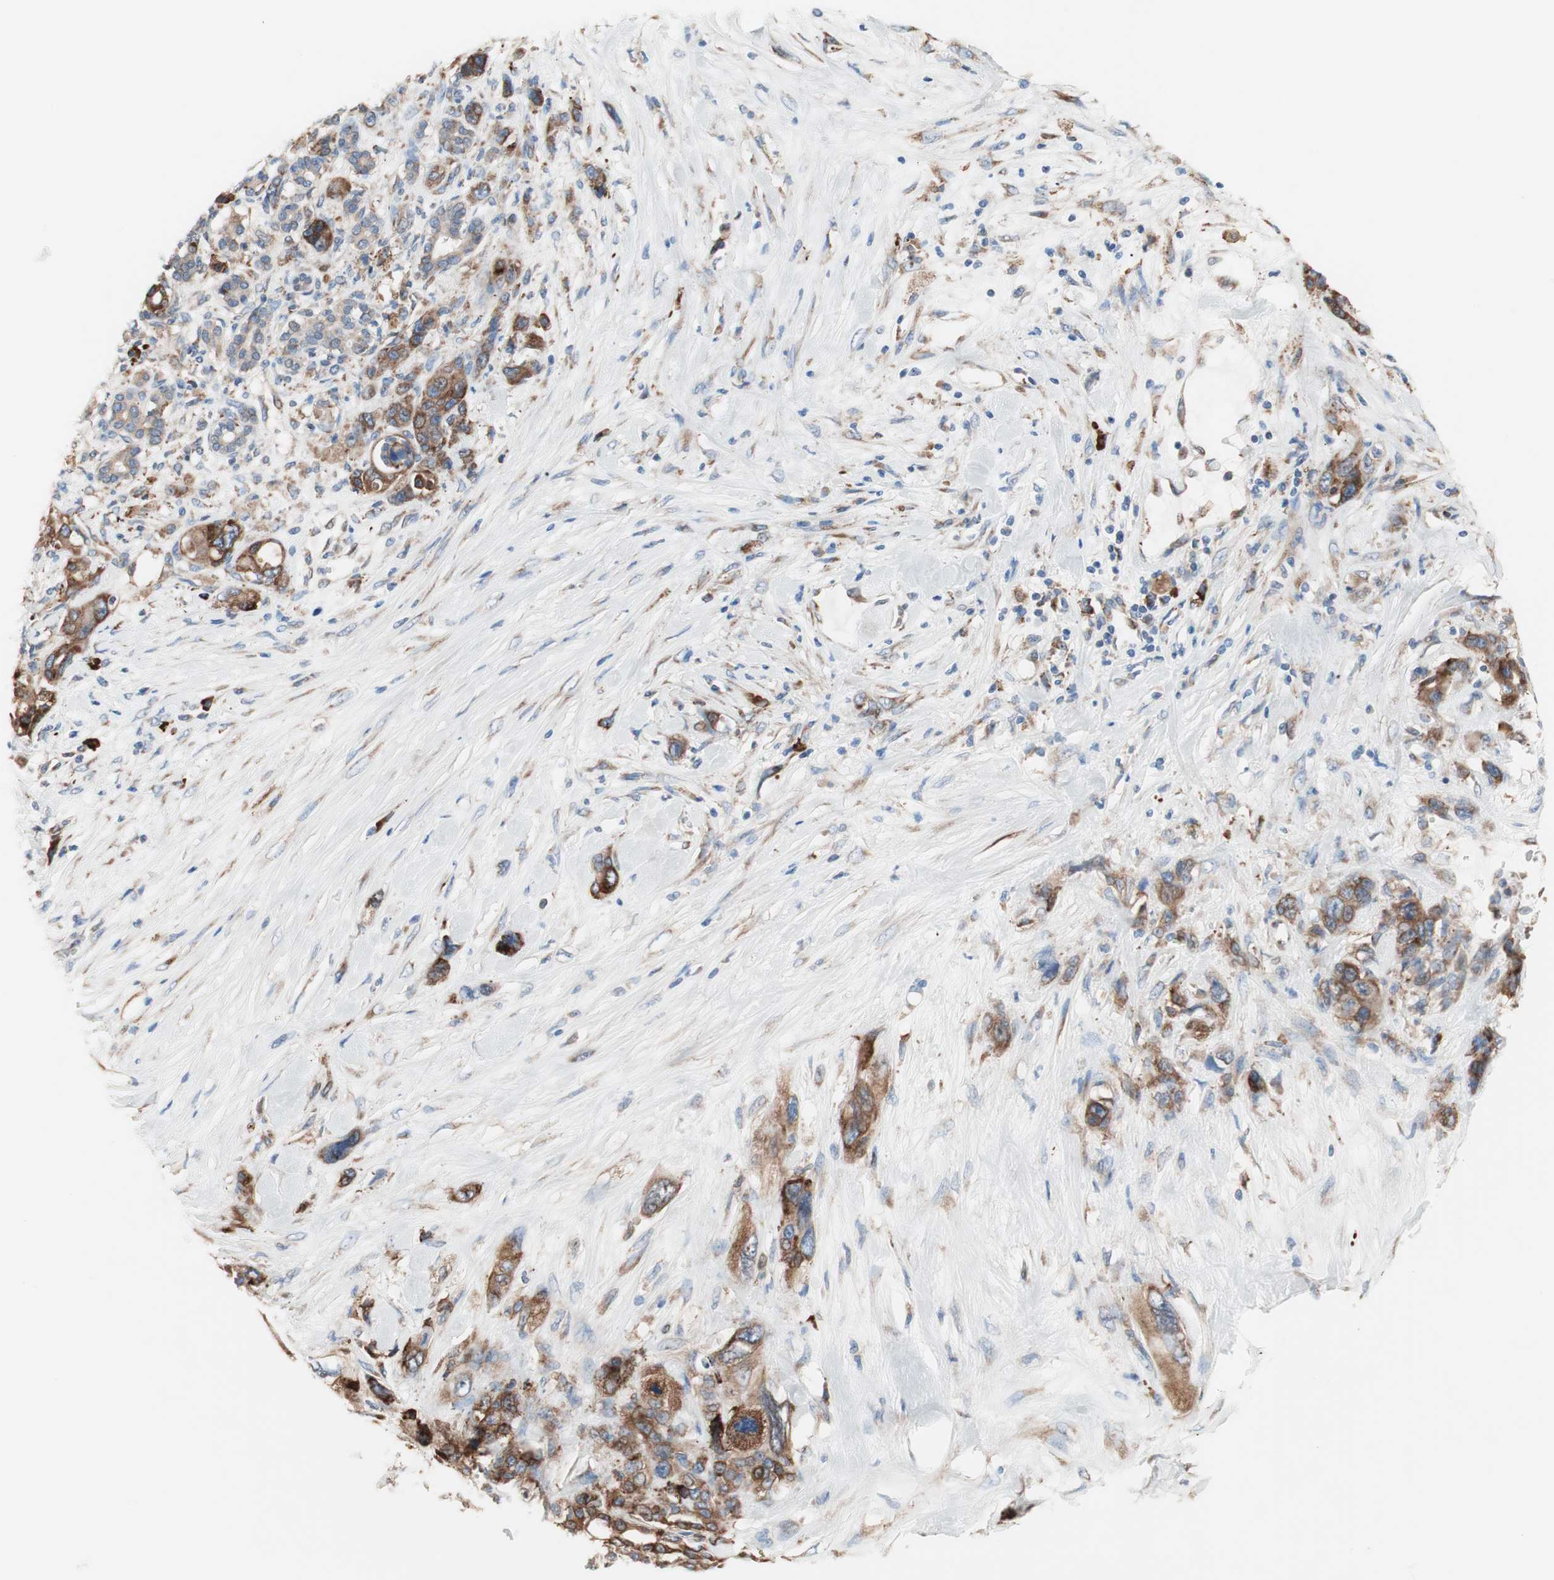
{"staining": {"intensity": "moderate", "quantity": ">75%", "location": "cytoplasmic/membranous"}, "tissue": "pancreatic cancer", "cell_type": "Tumor cells", "image_type": "cancer", "snomed": [{"axis": "morphology", "description": "Adenocarcinoma, NOS"}, {"axis": "topography", "description": "Pancreas"}], "caption": "Protein expression analysis of pancreatic adenocarcinoma reveals moderate cytoplasmic/membranous staining in approximately >75% of tumor cells.", "gene": "SLC27A4", "patient": {"sex": "male", "age": 46}}